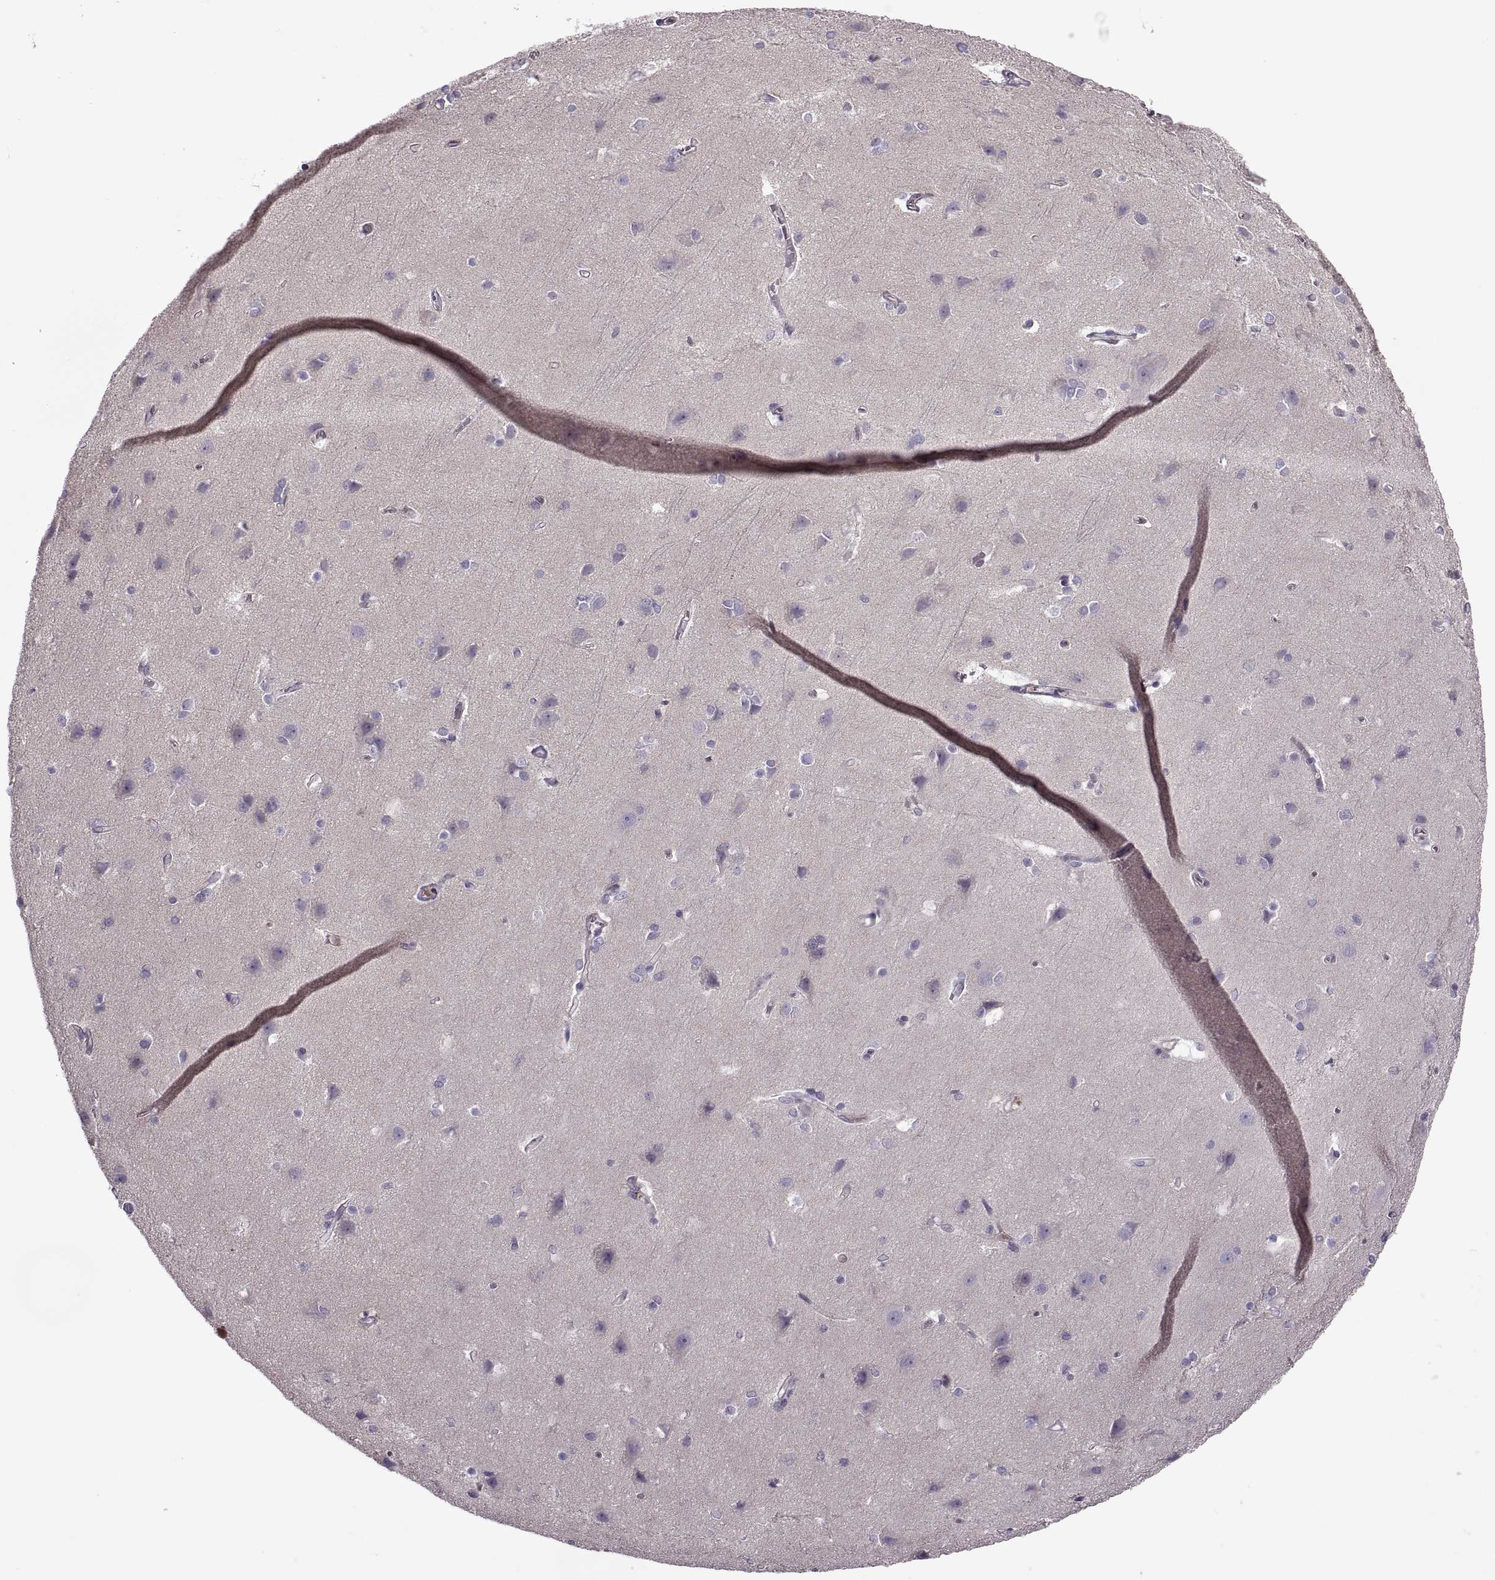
{"staining": {"intensity": "negative", "quantity": "none", "location": "none"}, "tissue": "cerebral cortex", "cell_type": "Endothelial cells", "image_type": "normal", "snomed": [{"axis": "morphology", "description": "Normal tissue, NOS"}, {"axis": "topography", "description": "Cerebral cortex"}], "caption": "Cerebral cortex stained for a protein using immunohistochemistry reveals no staining endothelial cells.", "gene": "SLC2A14", "patient": {"sex": "male", "age": 37}}